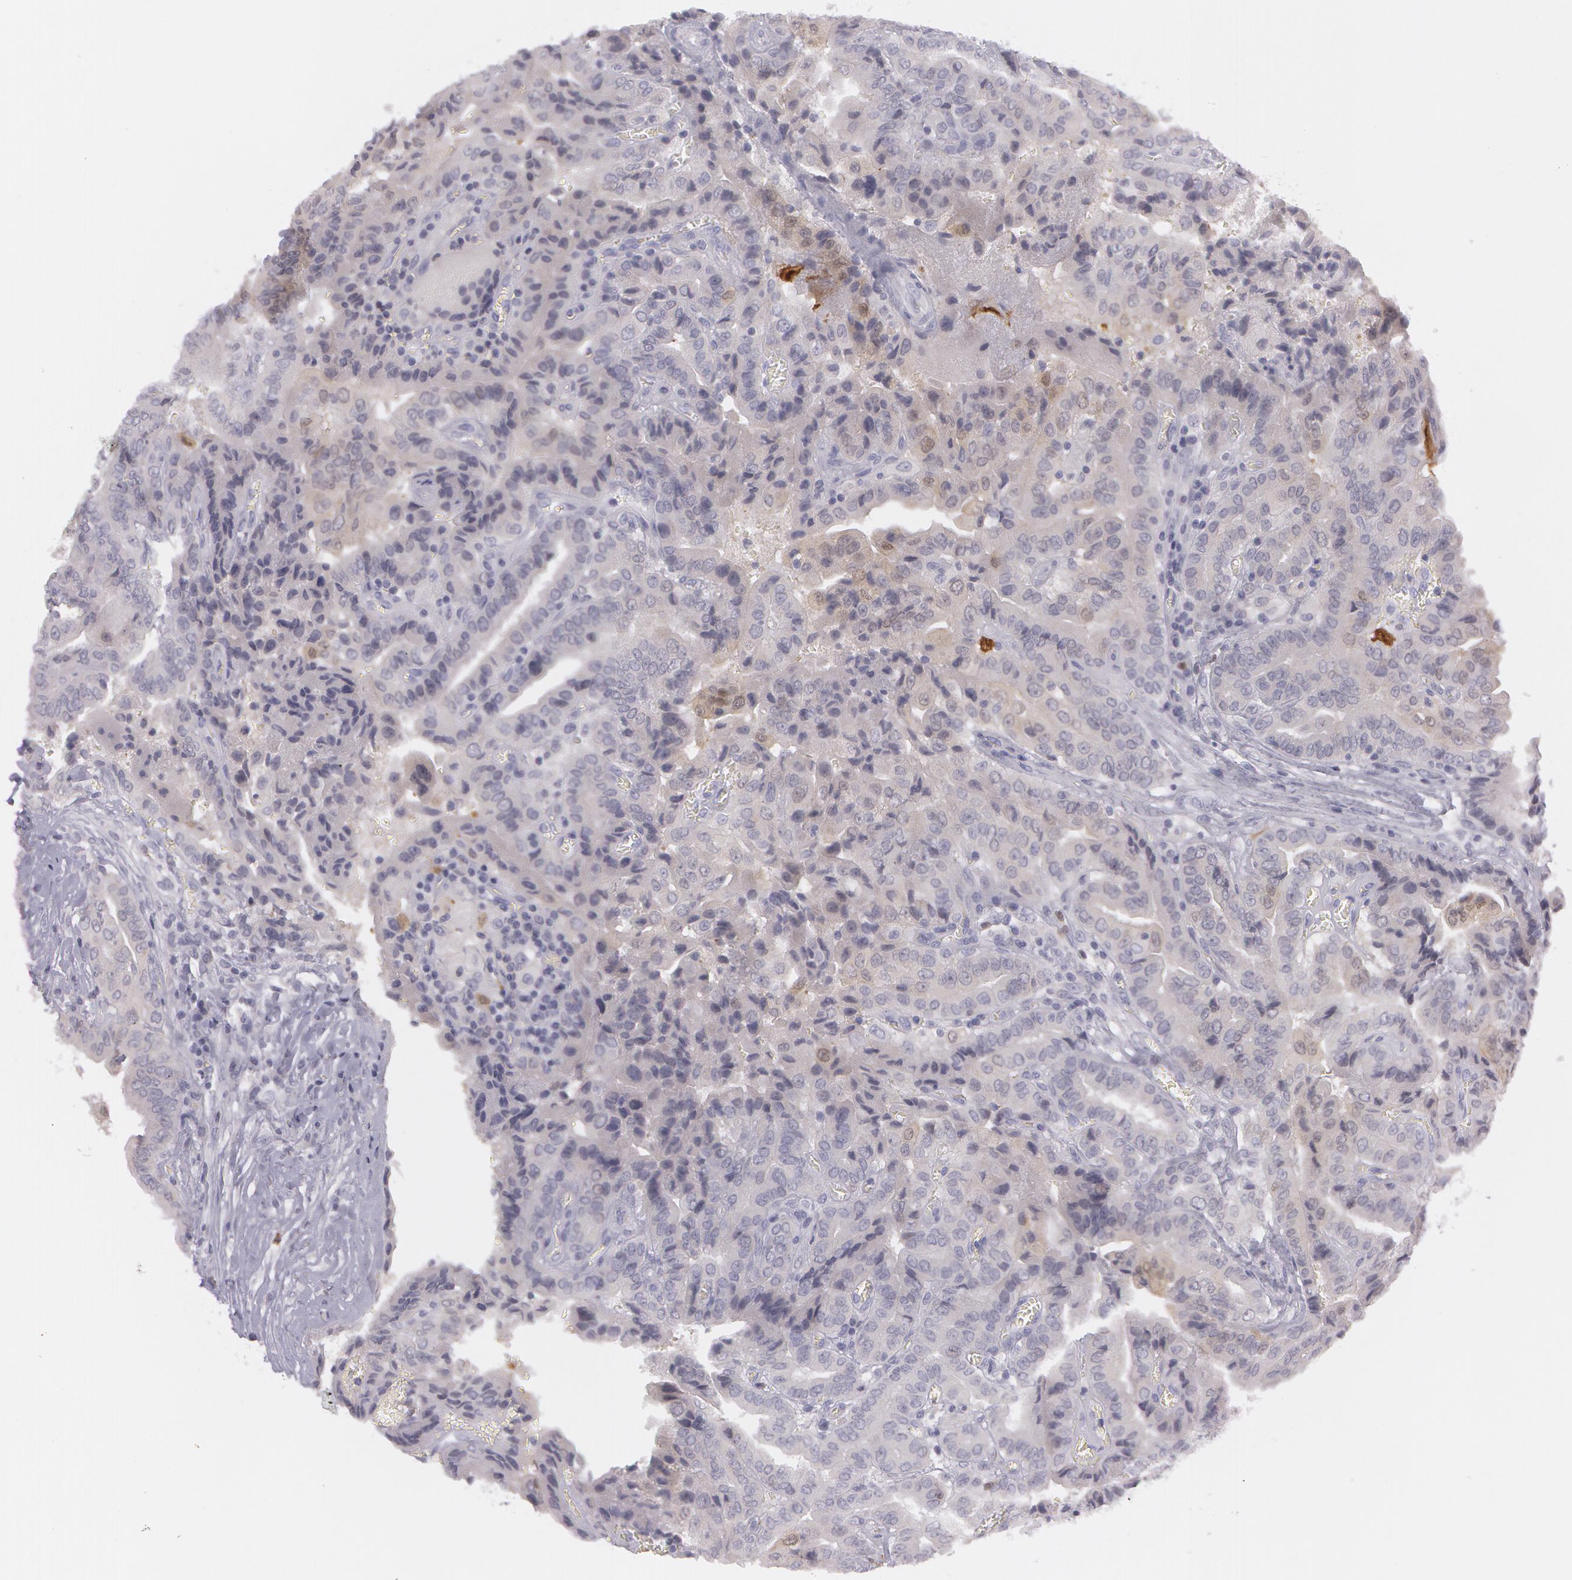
{"staining": {"intensity": "negative", "quantity": "none", "location": "none"}, "tissue": "thyroid cancer", "cell_type": "Tumor cells", "image_type": "cancer", "snomed": [{"axis": "morphology", "description": "Papillary adenocarcinoma, NOS"}, {"axis": "topography", "description": "Thyroid gland"}], "caption": "Immunohistochemistry micrograph of neoplastic tissue: human thyroid papillary adenocarcinoma stained with DAB demonstrates no significant protein expression in tumor cells.", "gene": "IL1RN", "patient": {"sex": "female", "age": 71}}